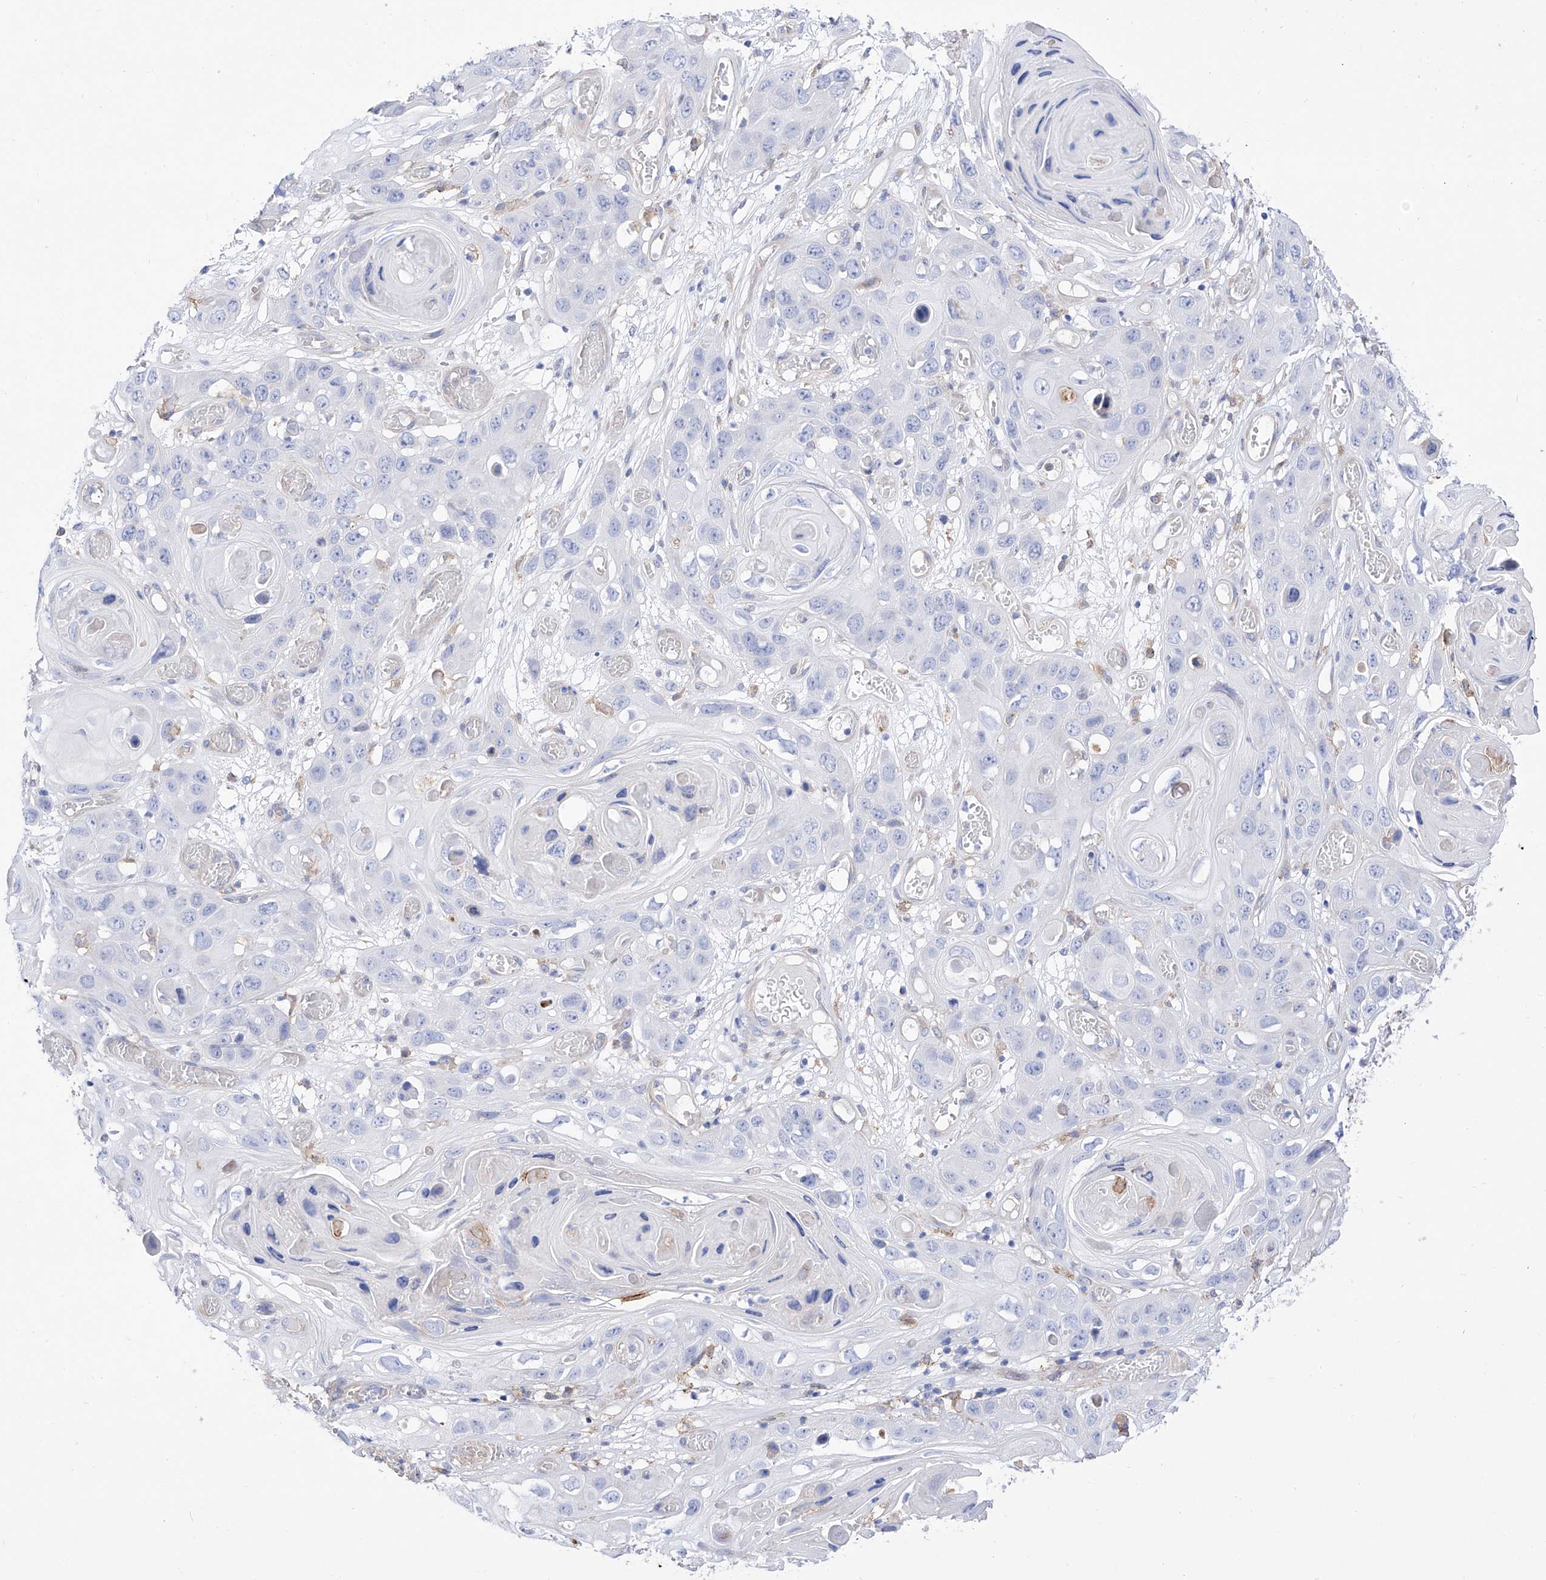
{"staining": {"intensity": "negative", "quantity": "none", "location": "none"}, "tissue": "skin cancer", "cell_type": "Tumor cells", "image_type": "cancer", "snomed": [{"axis": "morphology", "description": "Squamous cell carcinoma, NOS"}, {"axis": "topography", "description": "Skin"}], "caption": "Histopathology image shows no significant protein expression in tumor cells of squamous cell carcinoma (skin).", "gene": "ZNF653", "patient": {"sex": "male", "age": 55}}